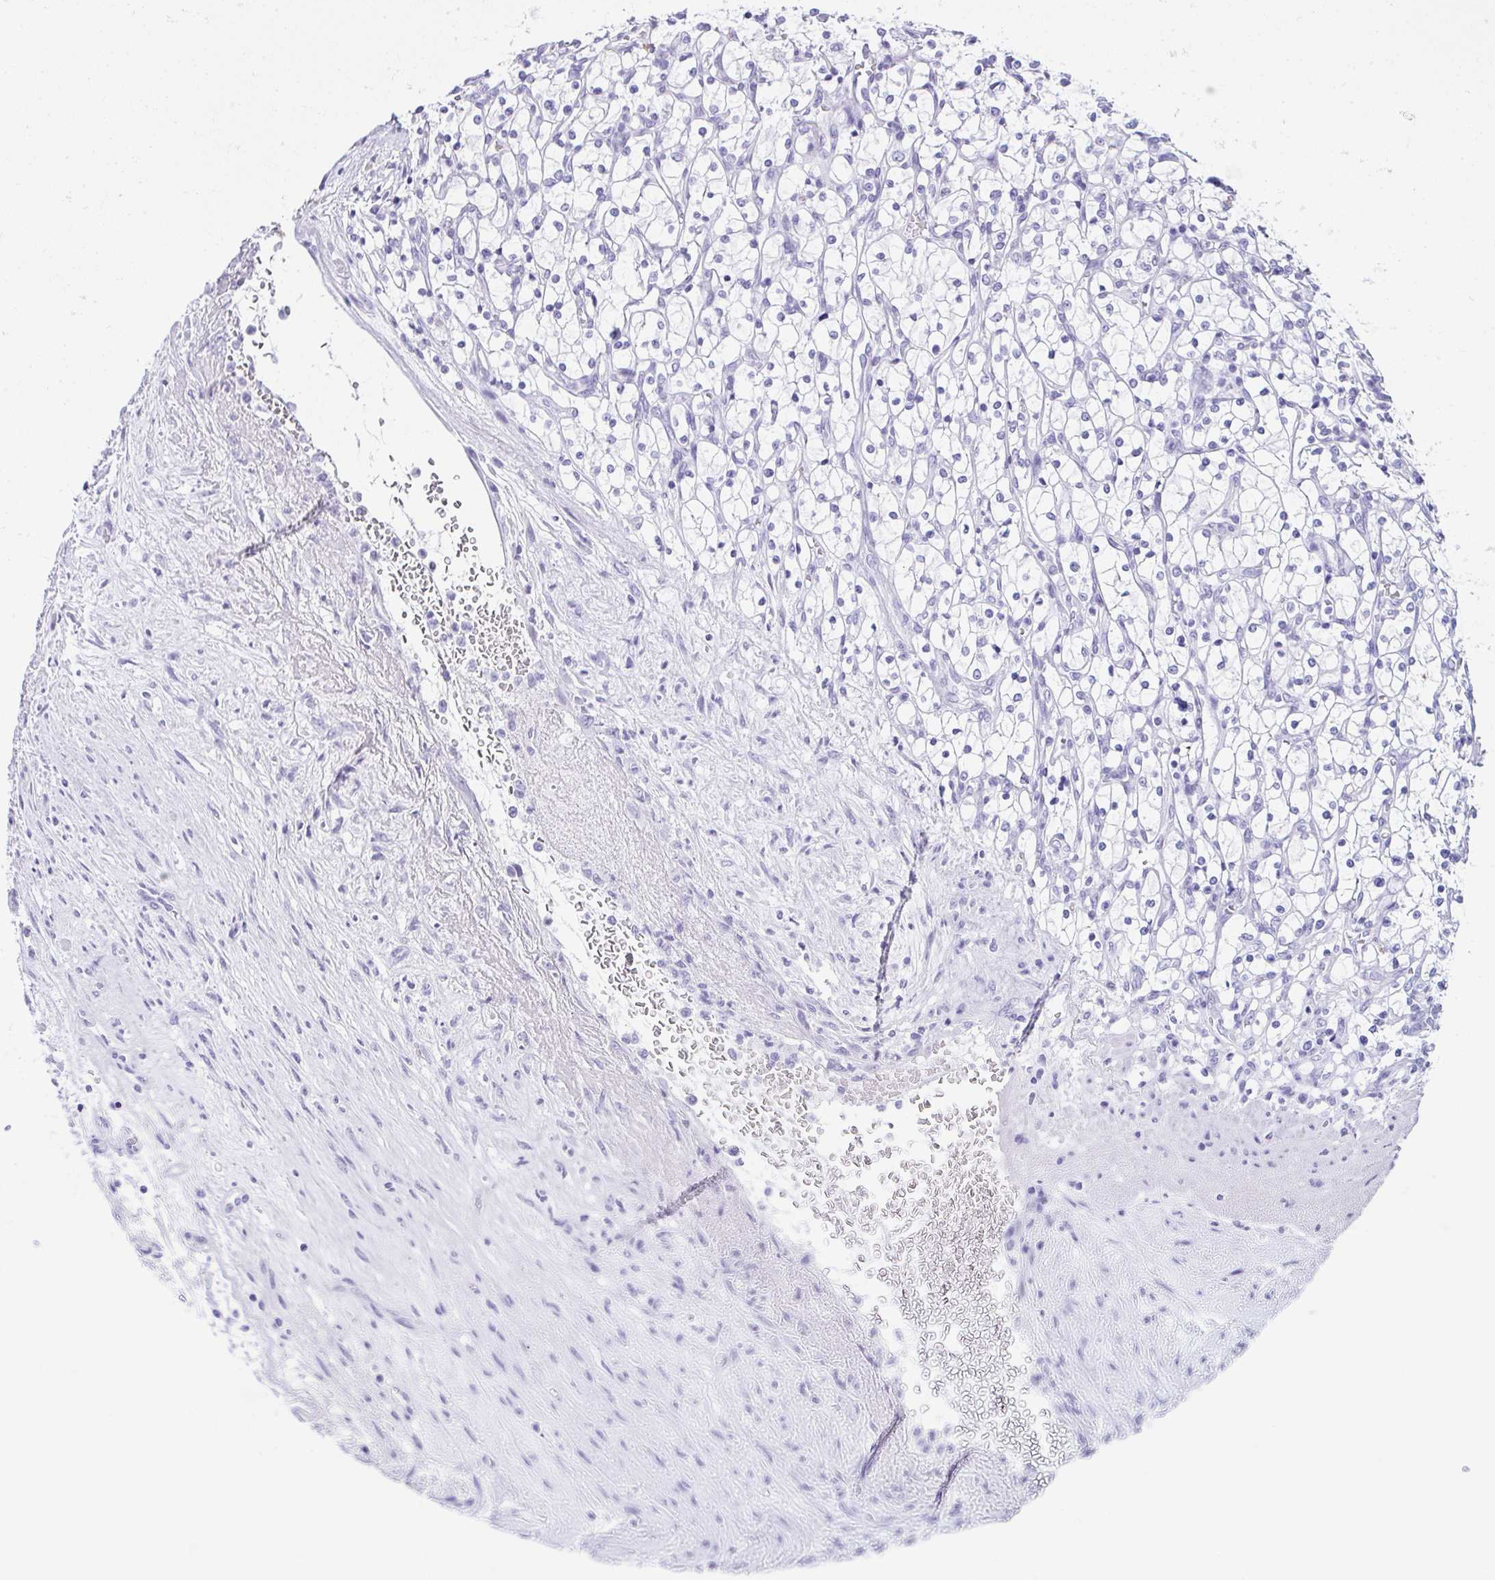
{"staining": {"intensity": "negative", "quantity": "none", "location": "none"}, "tissue": "renal cancer", "cell_type": "Tumor cells", "image_type": "cancer", "snomed": [{"axis": "morphology", "description": "Adenocarcinoma, NOS"}, {"axis": "topography", "description": "Kidney"}], "caption": "An immunohistochemistry (IHC) image of adenocarcinoma (renal) is shown. There is no staining in tumor cells of adenocarcinoma (renal). The staining was performed using DAB (3,3'-diaminobenzidine) to visualize the protein expression in brown, while the nuclei were stained in blue with hematoxylin (Magnification: 20x).", "gene": "ESX1", "patient": {"sex": "female", "age": 69}}